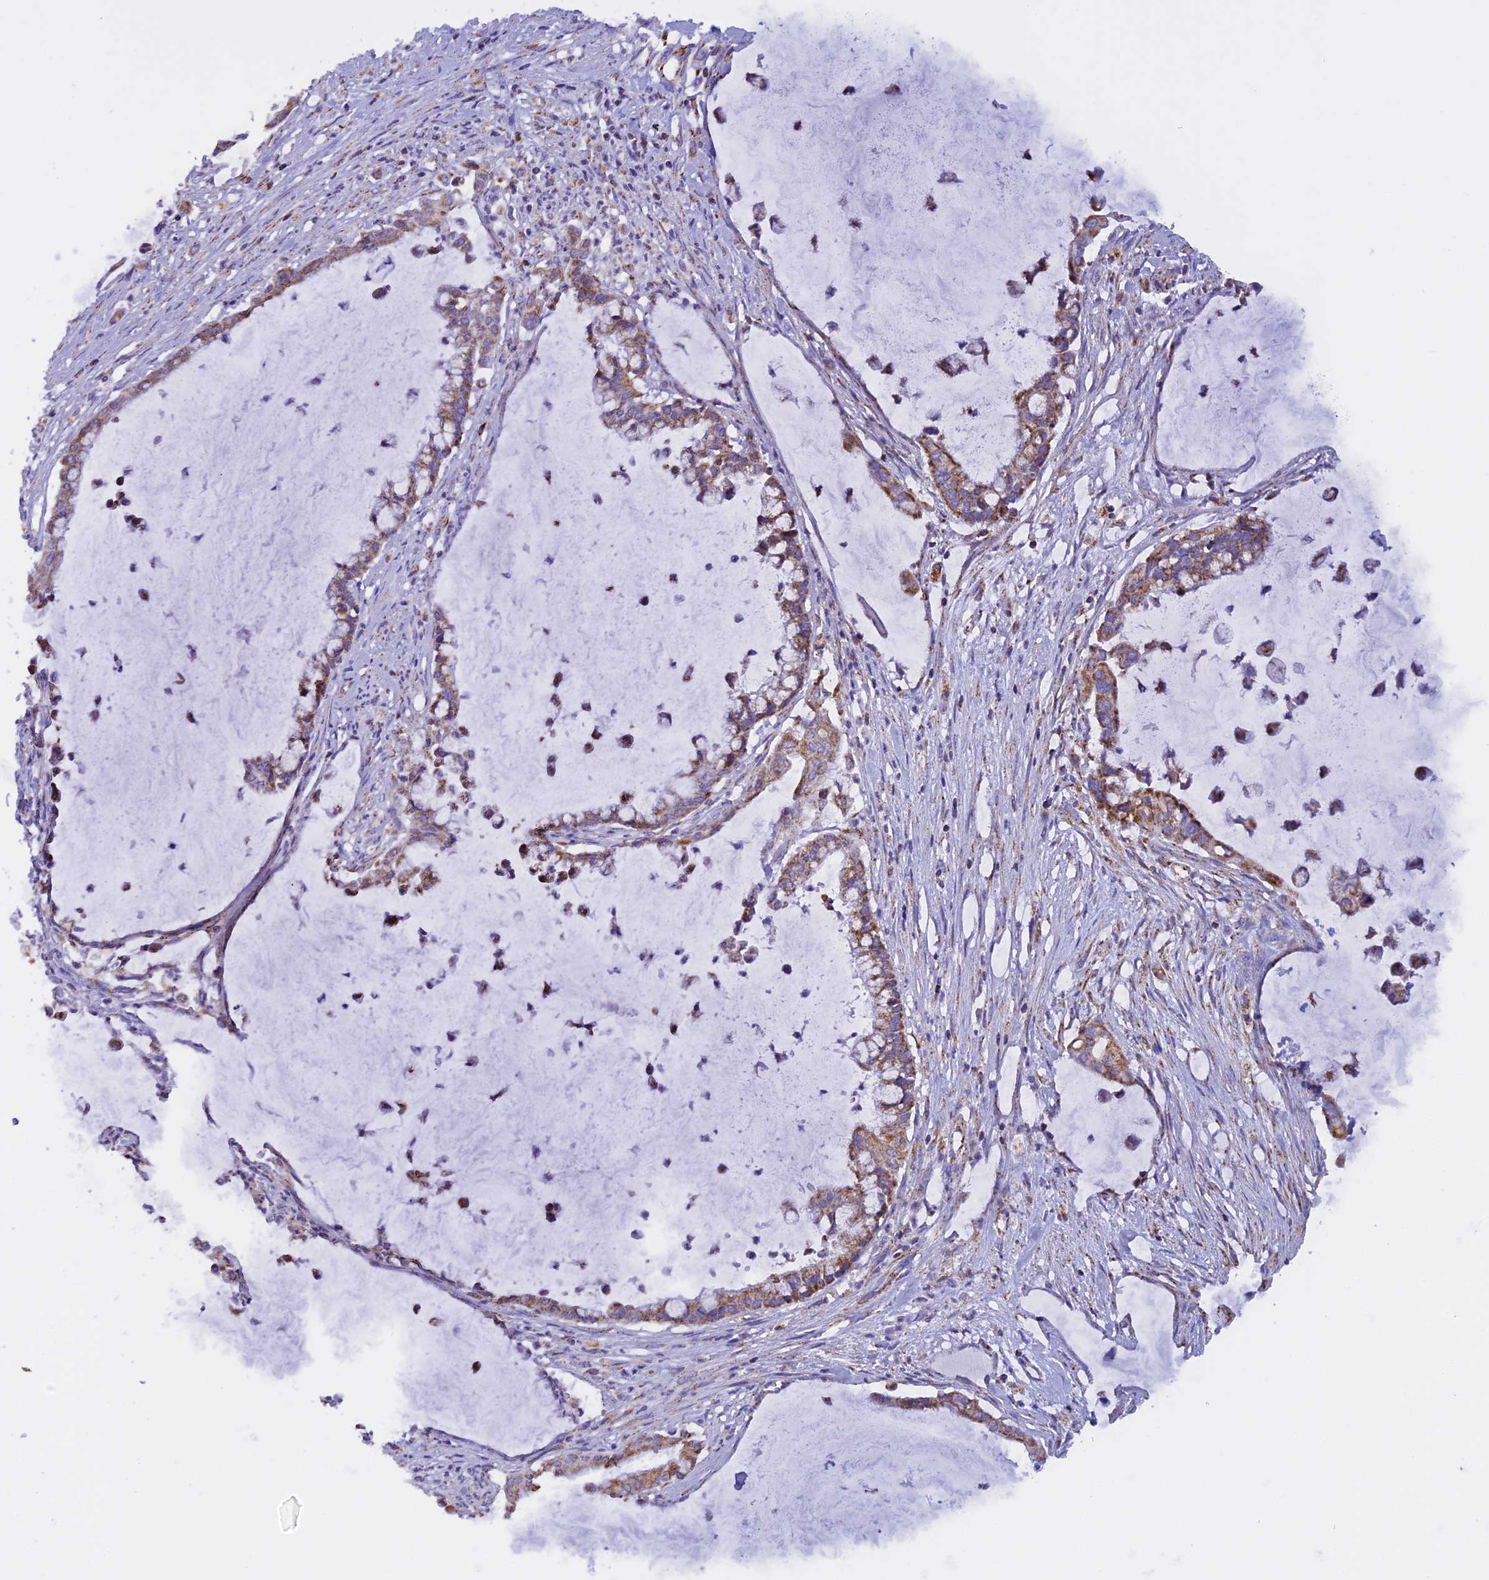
{"staining": {"intensity": "moderate", "quantity": ">75%", "location": "cytoplasmic/membranous"}, "tissue": "pancreatic cancer", "cell_type": "Tumor cells", "image_type": "cancer", "snomed": [{"axis": "morphology", "description": "Adenocarcinoma, NOS"}, {"axis": "topography", "description": "Pancreas"}], "caption": "Pancreatic adenocarcinoma stained with DAB (3,3'-diaminobenzidine) IHC displays medium levels of moderate cytoplasmic/membranous positivity in about >75% of tumor cells. (DAB (3,3'-diaminobenzidine) IHC with brightfield microscopy, high magnification).", "gene": "KCNG1", "patient": {"sex": "male", "age": 41}}